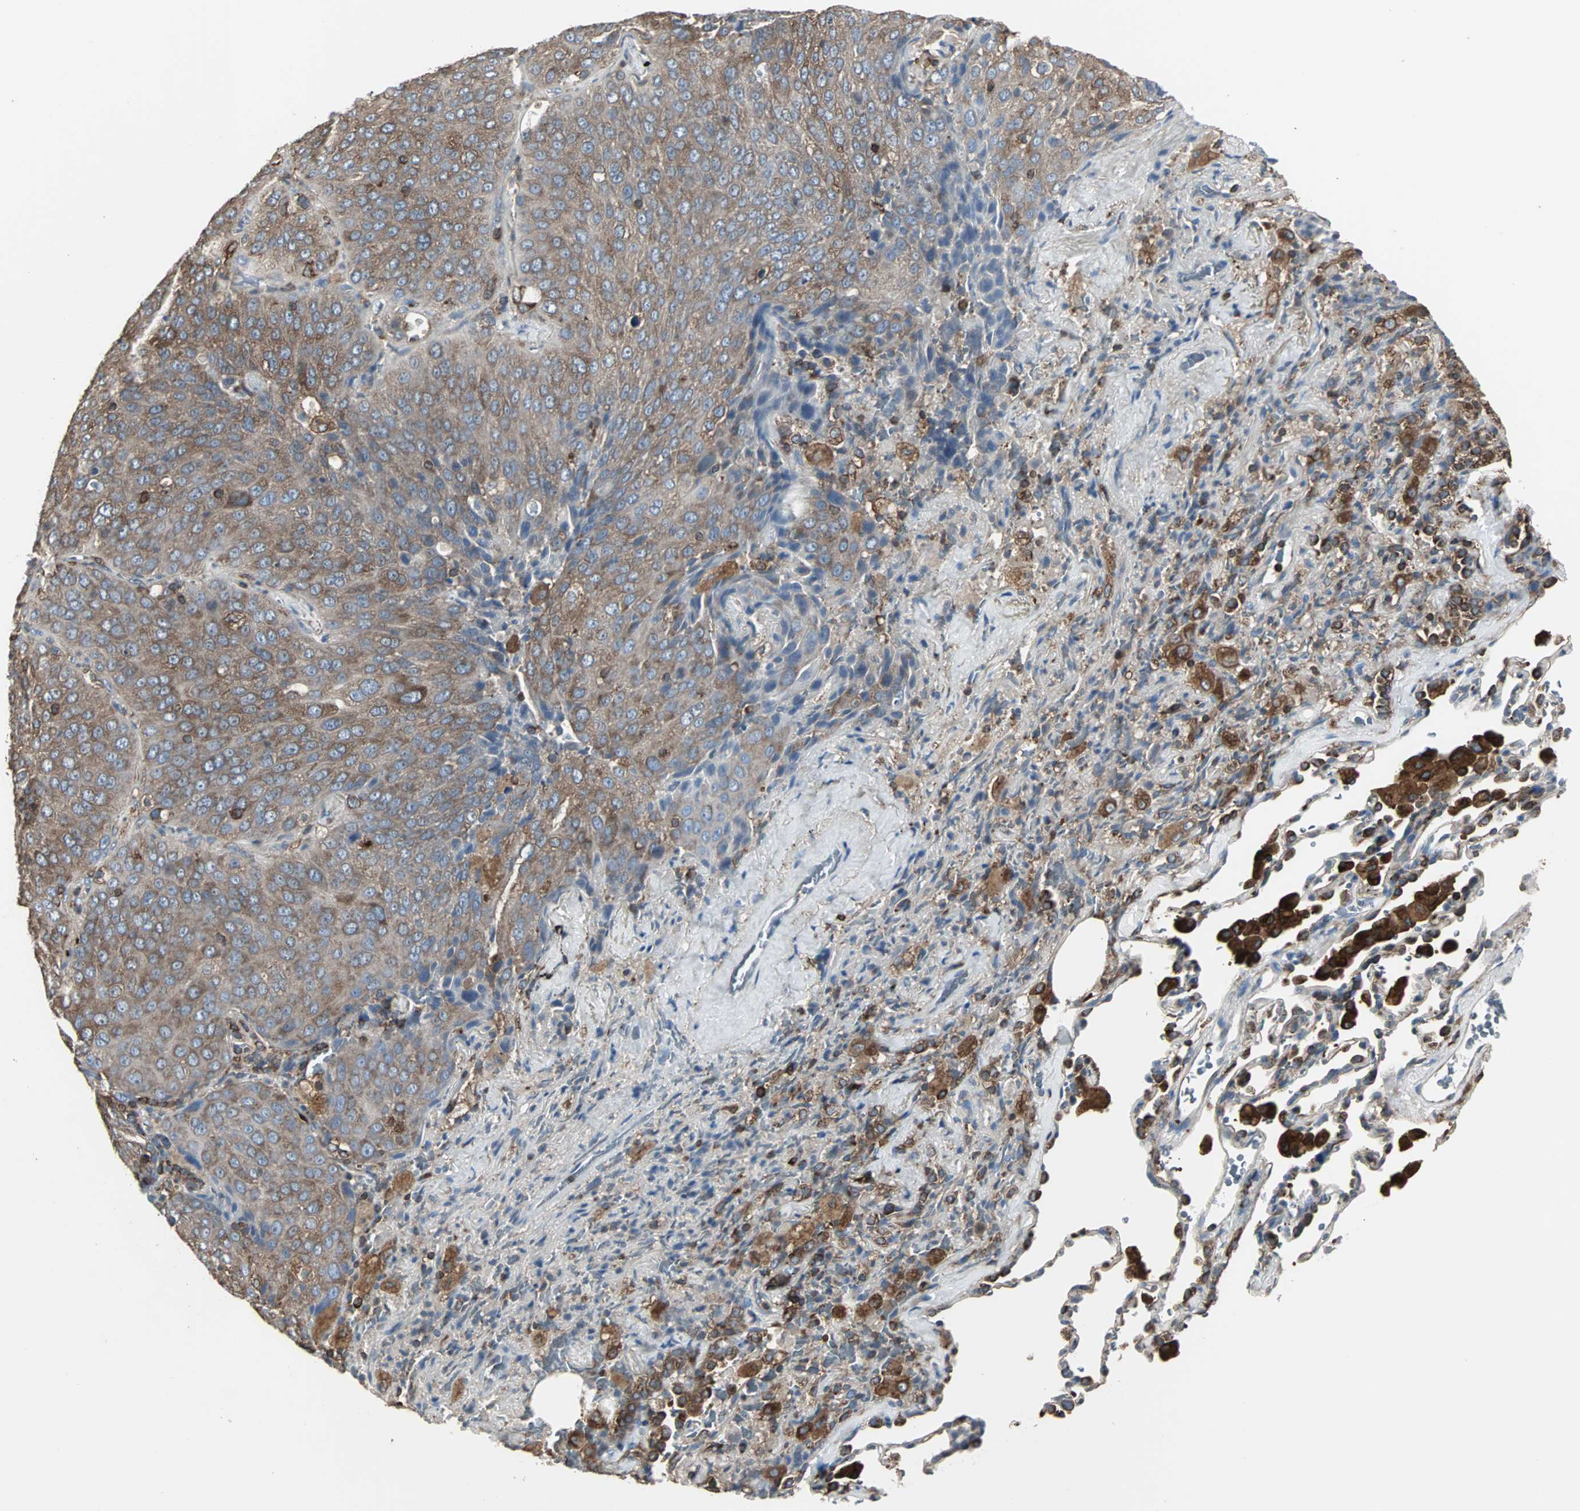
{"staining": {"intensity": "moderate", "quantity": ">75%", "location": "cytoplasmic/membranous"}, "tissue": "lung cancer", "cell_type": "Tumor cells", "image_type": "cancer", "snomed": [{"axis": "morphology", "description": "Squamous cell carcinoma, NOS"}, {"axis": "topography", "description": "Lung"}], "caption": "There is medium levels of moderate cytoplasmic/membranous staining in tumor cells of lung squamous cell carcinoma, as demonstrated by immunohistochemical staining (brown color).", "gene": "LRRFIP1", "patient": {"sex": "male", "age": 54}}